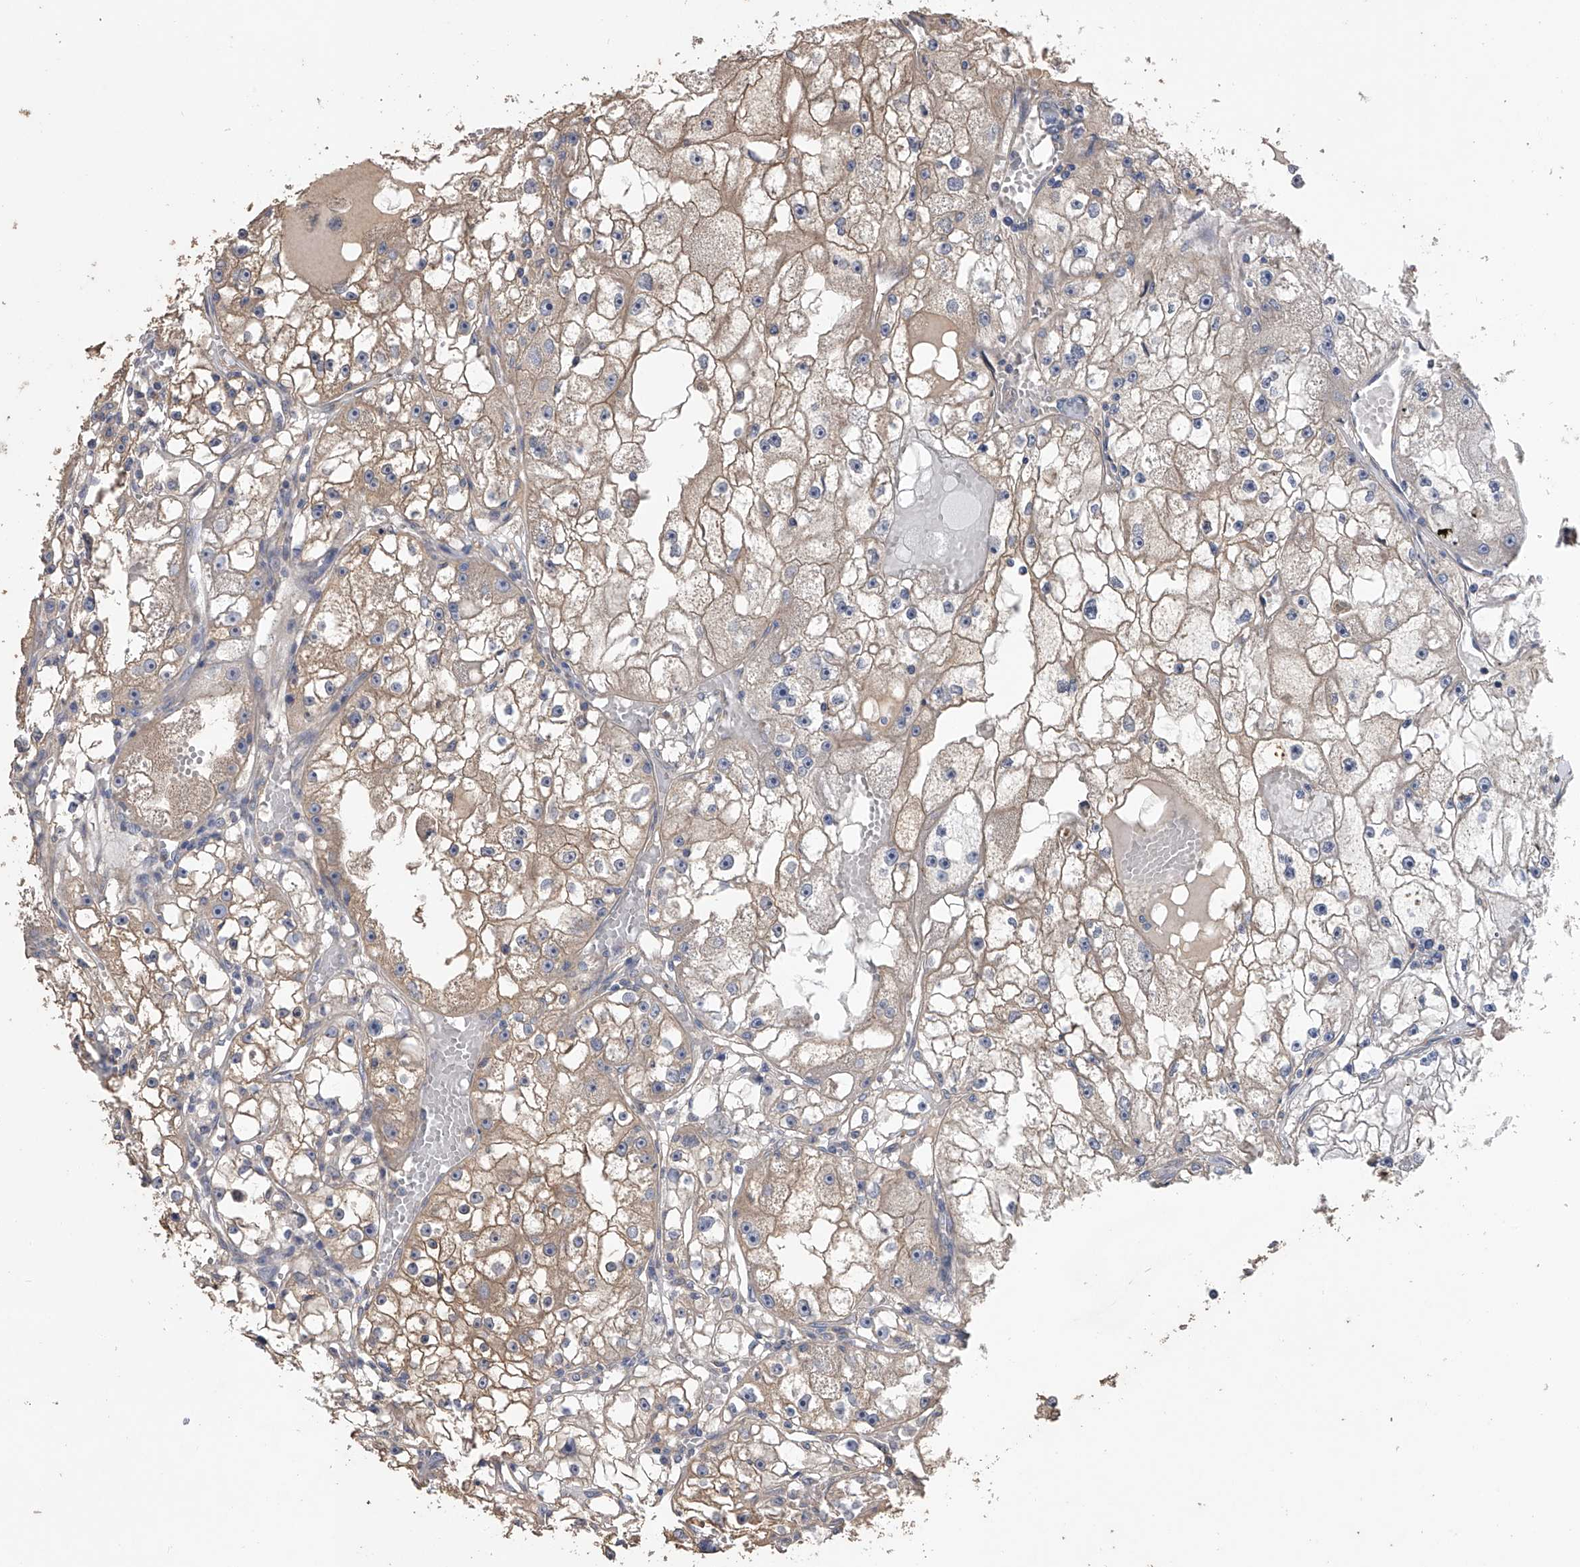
{"staining": {"intensity": "weak", "quantity": ">75%", "location": "cytoplasmic/membranous"}, "tissue": "renal cancer", "cell_type": "Tumor cells", "image_type": "cancer", "snomed": [{"axis": "morphology", "description": "Adenocarcinoma, NOS"}, {"axis": "topography", "description": "Kidney"}], "caption": "DAB (3,3'-diaminobenzidine) immunohistochemical staining of human adenocarcinoma (renal) exhibits weak cytoplasmic/membranous protein staining in about >75% of tumor cells.", "gene": "ZNF343", "patient": {"sex": "male", "age": 56}}